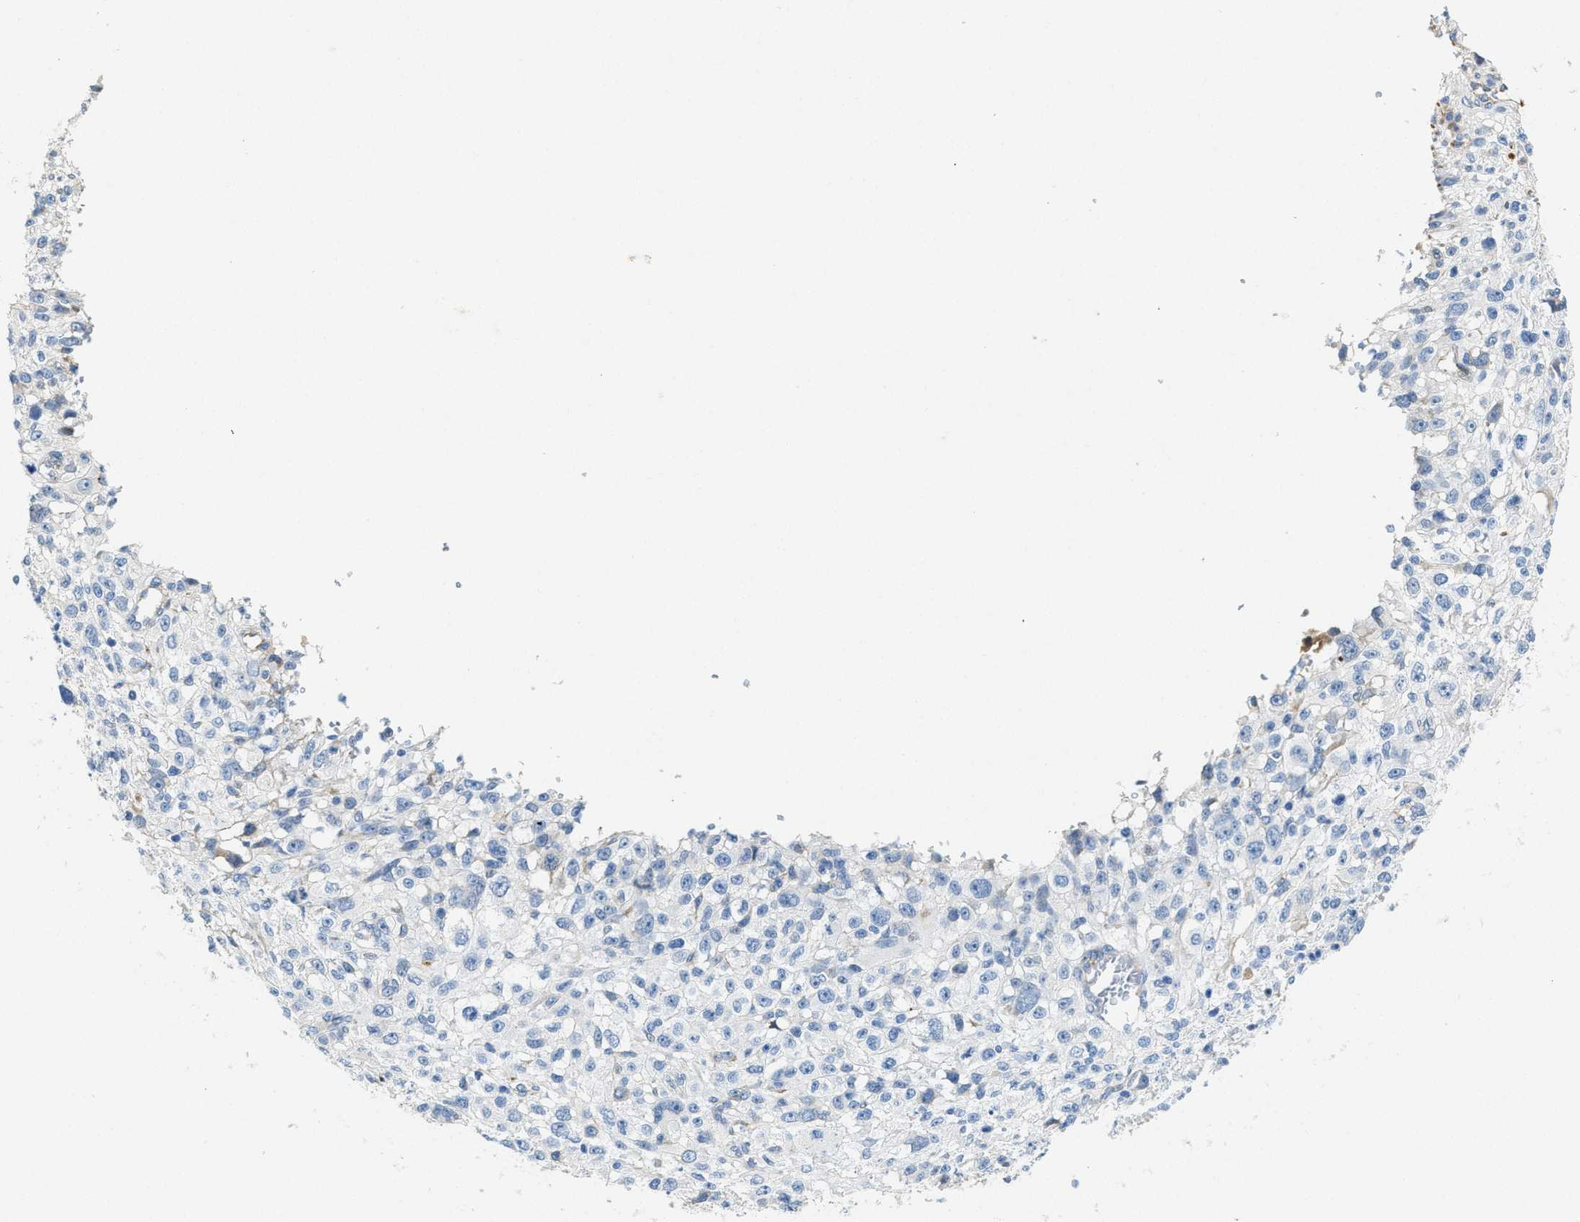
{"staining": {"intensity": "negative", "quantity": "none", "location": "none"}, "tissue": "melanoma", "cell_type": "Tumor cells", "image_type": "cancer", "snomed": [{"axis": "morphology", "description": "Malignant melanoma, NOS"}, {"axis": "topography", "description": "Skin"}], "caption": "DAB immunohistochemical staining of human melanoma reveals no significant positivity in tumor cells.", "gene": "ASS1", "patient": {"sex": "female", "age": 55}}